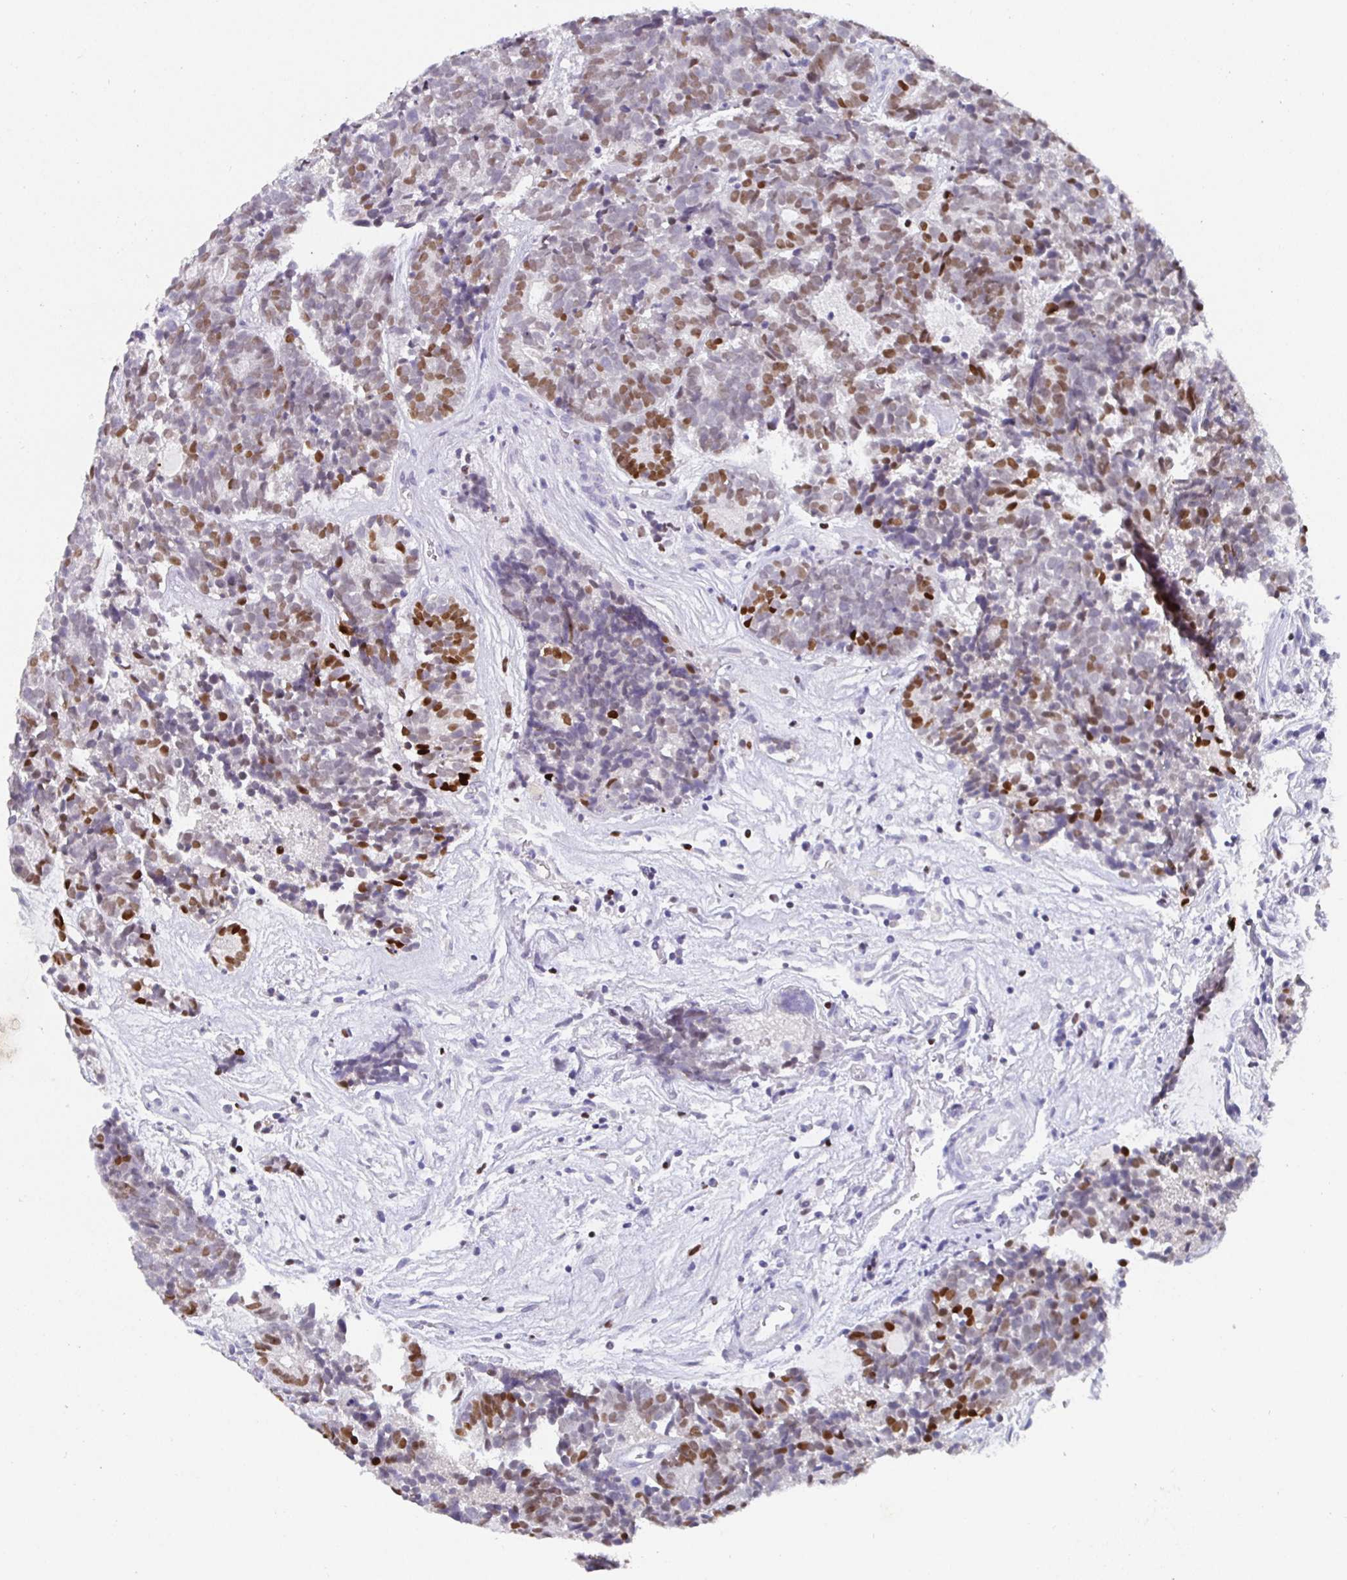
{"staining": {"intensity": "moderate", "quantity": "25%-75%", "location": "nuclear"}, "tissue": "head and neck cancer", "cell_type": "Tumor cells", "image_type": "cancer", "snomed": [{"axis": "morphology", "description": "Adenocarcinoma, NOS"}, {"axis": "topography", "description": "Head-Neck"}], "caption": "High-magnification brightfield microscopy of head and neck cancer stained with DAB (3,3'-diaminobenzidine) (brown) and counterstained with hematoxylin (blue). tumor cells exhibit moderate nuclear expression is appreciated in approximately25%-75% of cells.", "gene": "SATB1", "patient": {"sex": "female", "age": 81}}